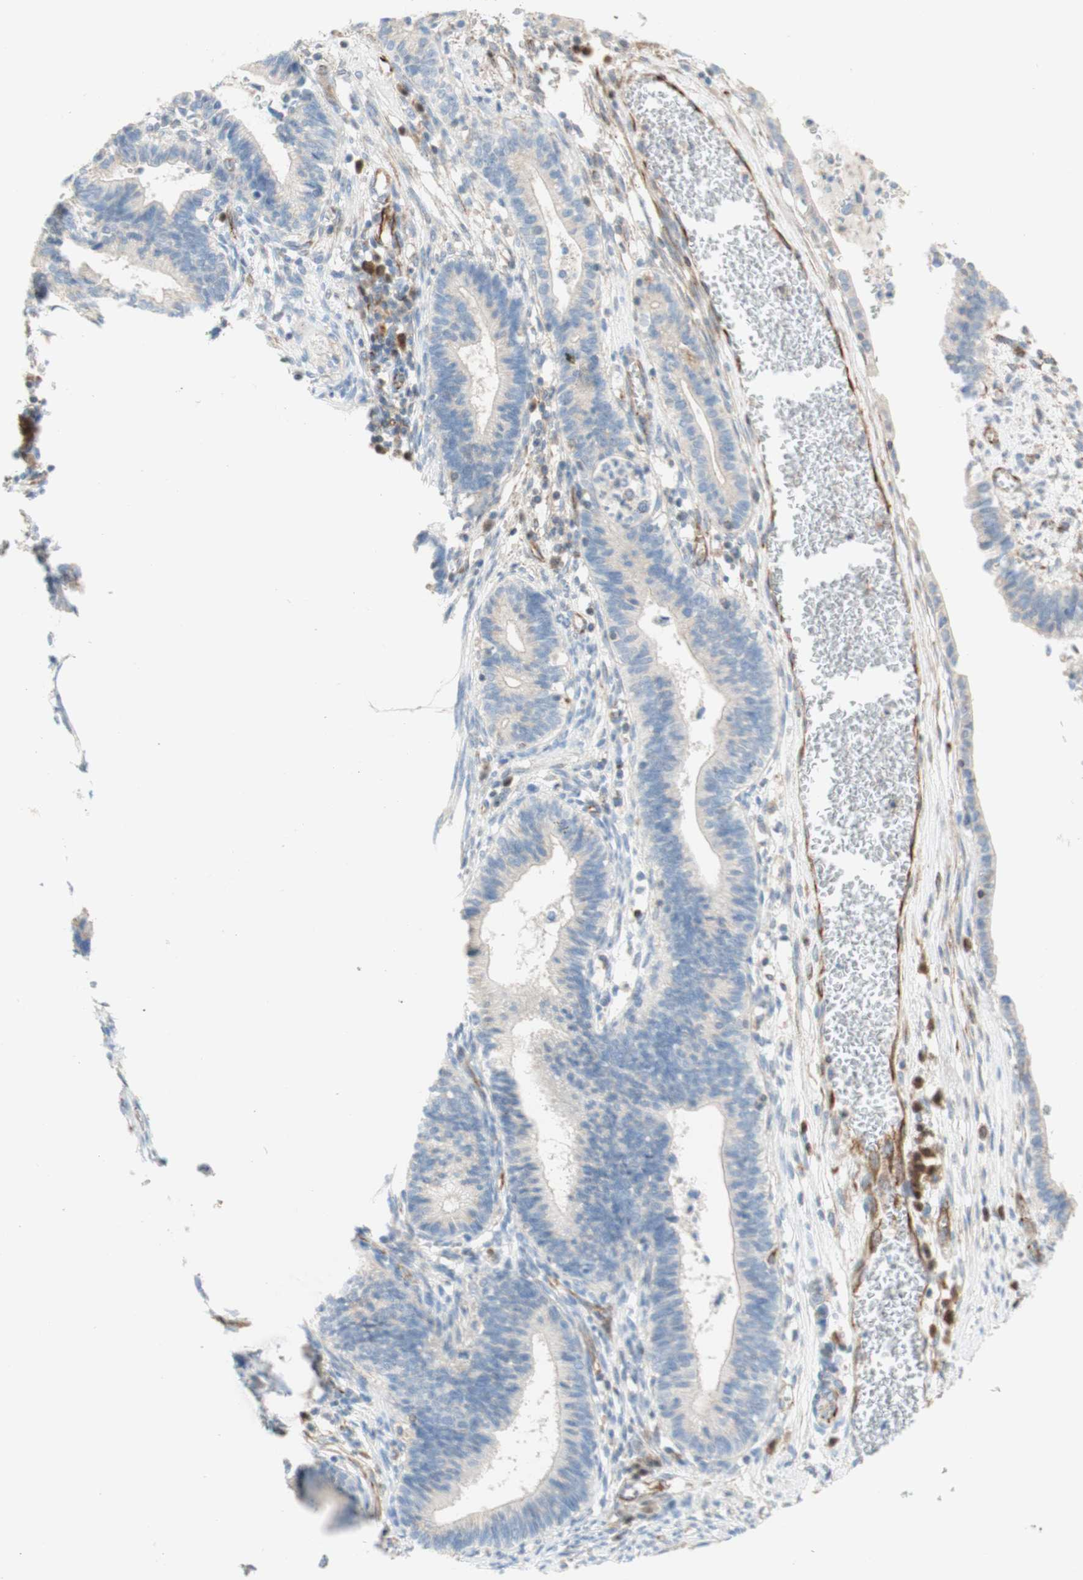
{"staining": {"intensity": "weak", "quantity": ">75%", "location": "cytoplasmic/membranous"}, "tissue": "cervical cancer", "cell_type": "Tumor cells", "image_type": "cancer", "snomed": [{"axis": "morphology", "description": "Adenocarcinoma, NOS"}, {"axis": "topography", "description": "Cervix"}], "caption": "Human cervical cancer (adenocarcinoma) stained with a brown dye exhibits weak cytoplasmic/membranous positive staining in approximately >75% of tumor cells.", "gene": "POU2AF1", "patient": {"sex": "female", "age": 44}}